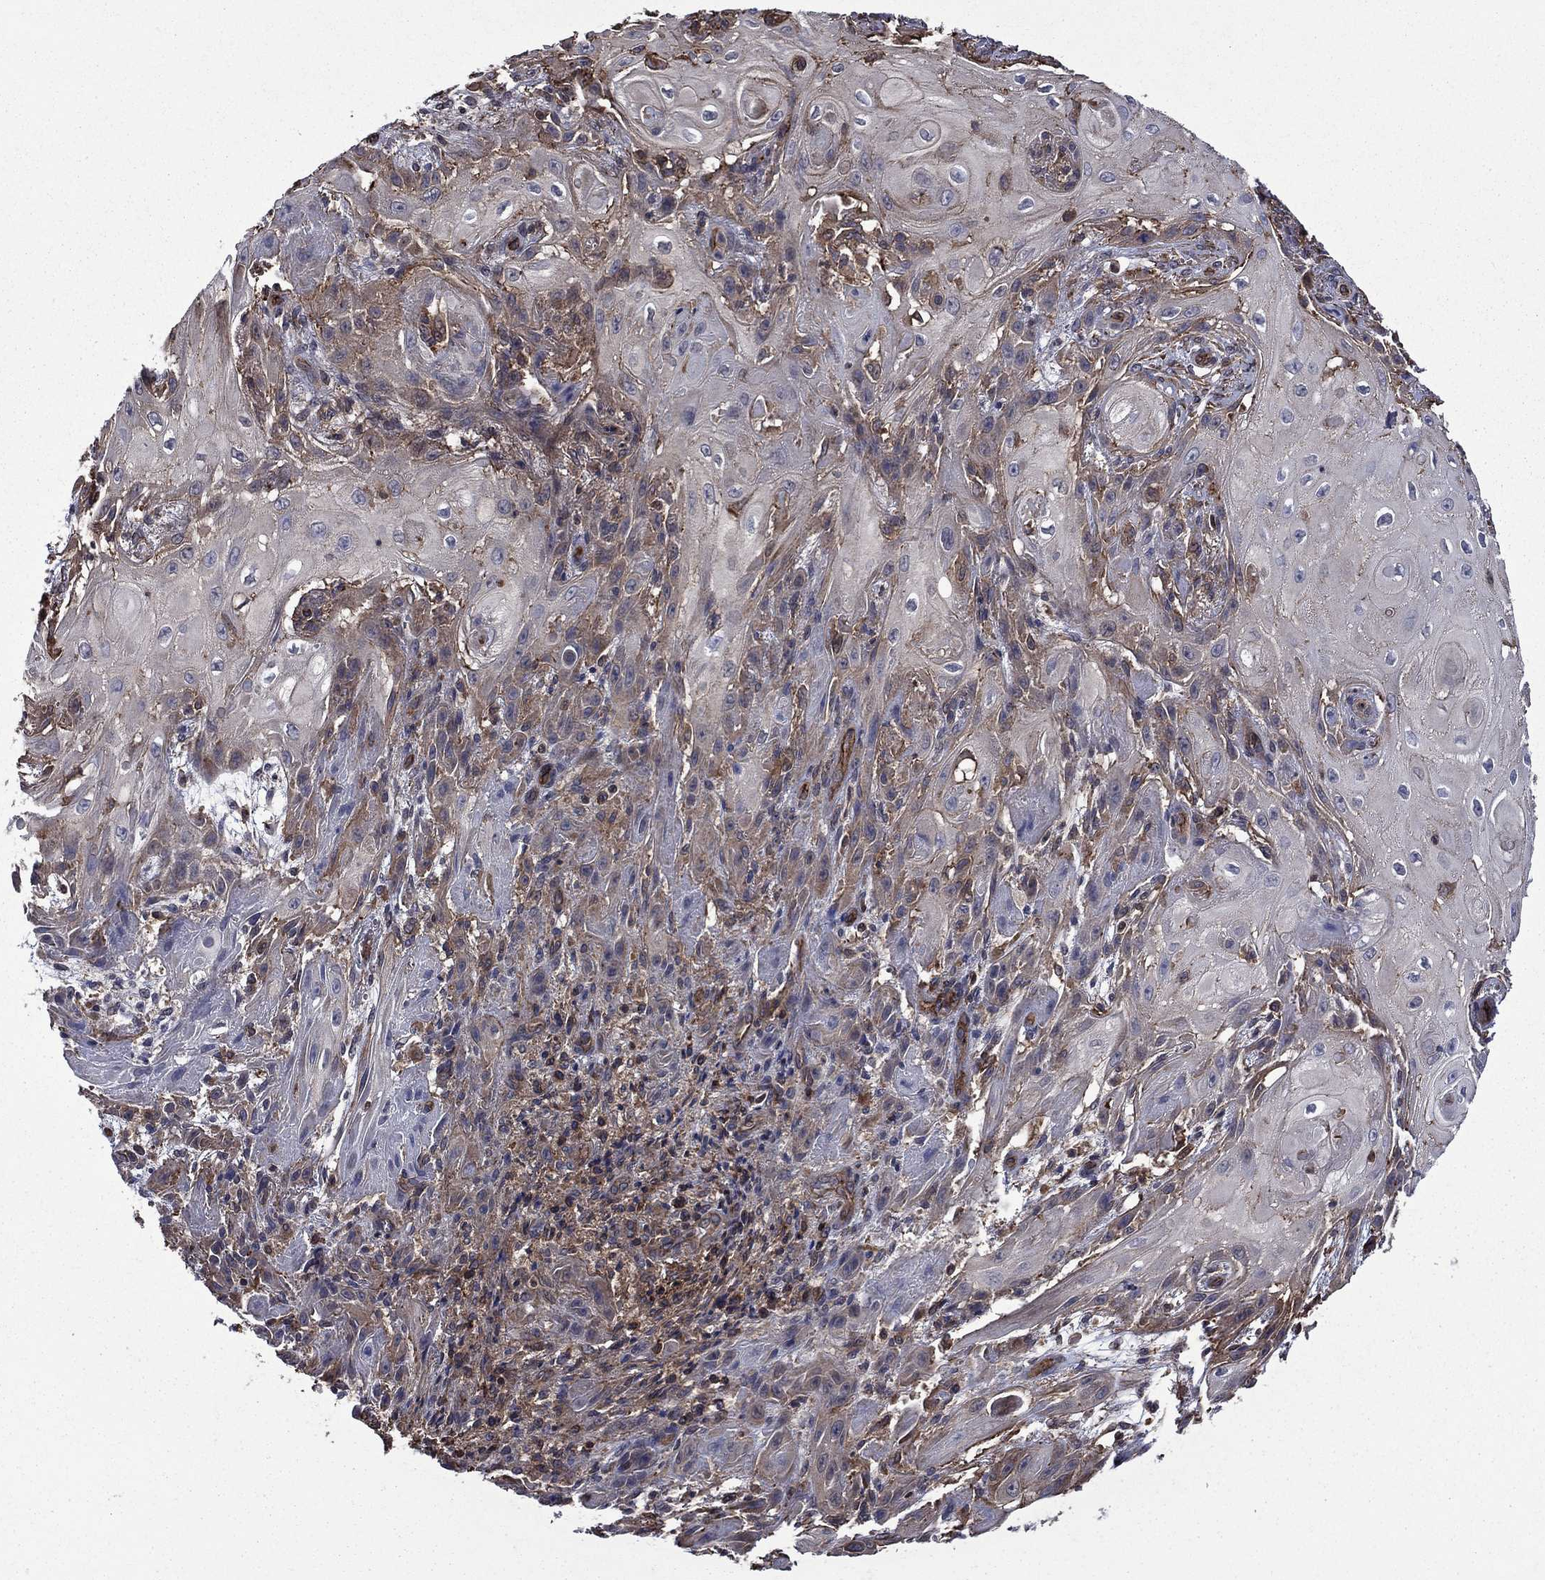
{"staining": {"intensity": "moderate", "quantity": "<25%", "location": "cytoplasmic/membranous"}, "tissue": "skin cancer", "cell_type": "Tumor cells", "image_type": "cancer", "snomed": [{"axis": "morphology", "description": "Squamous cell carcinoma, NOS"}, {"axis": "topography", "description": "Skin"}], "caption": "Brown immunohistochemical staining in human skin cancer exhibits moderate cytoplasmic/membranous expression in approximately <25% of tumor cells.", "gene": "PLPP3", "patient": {"sex": "male", "age": 62}}